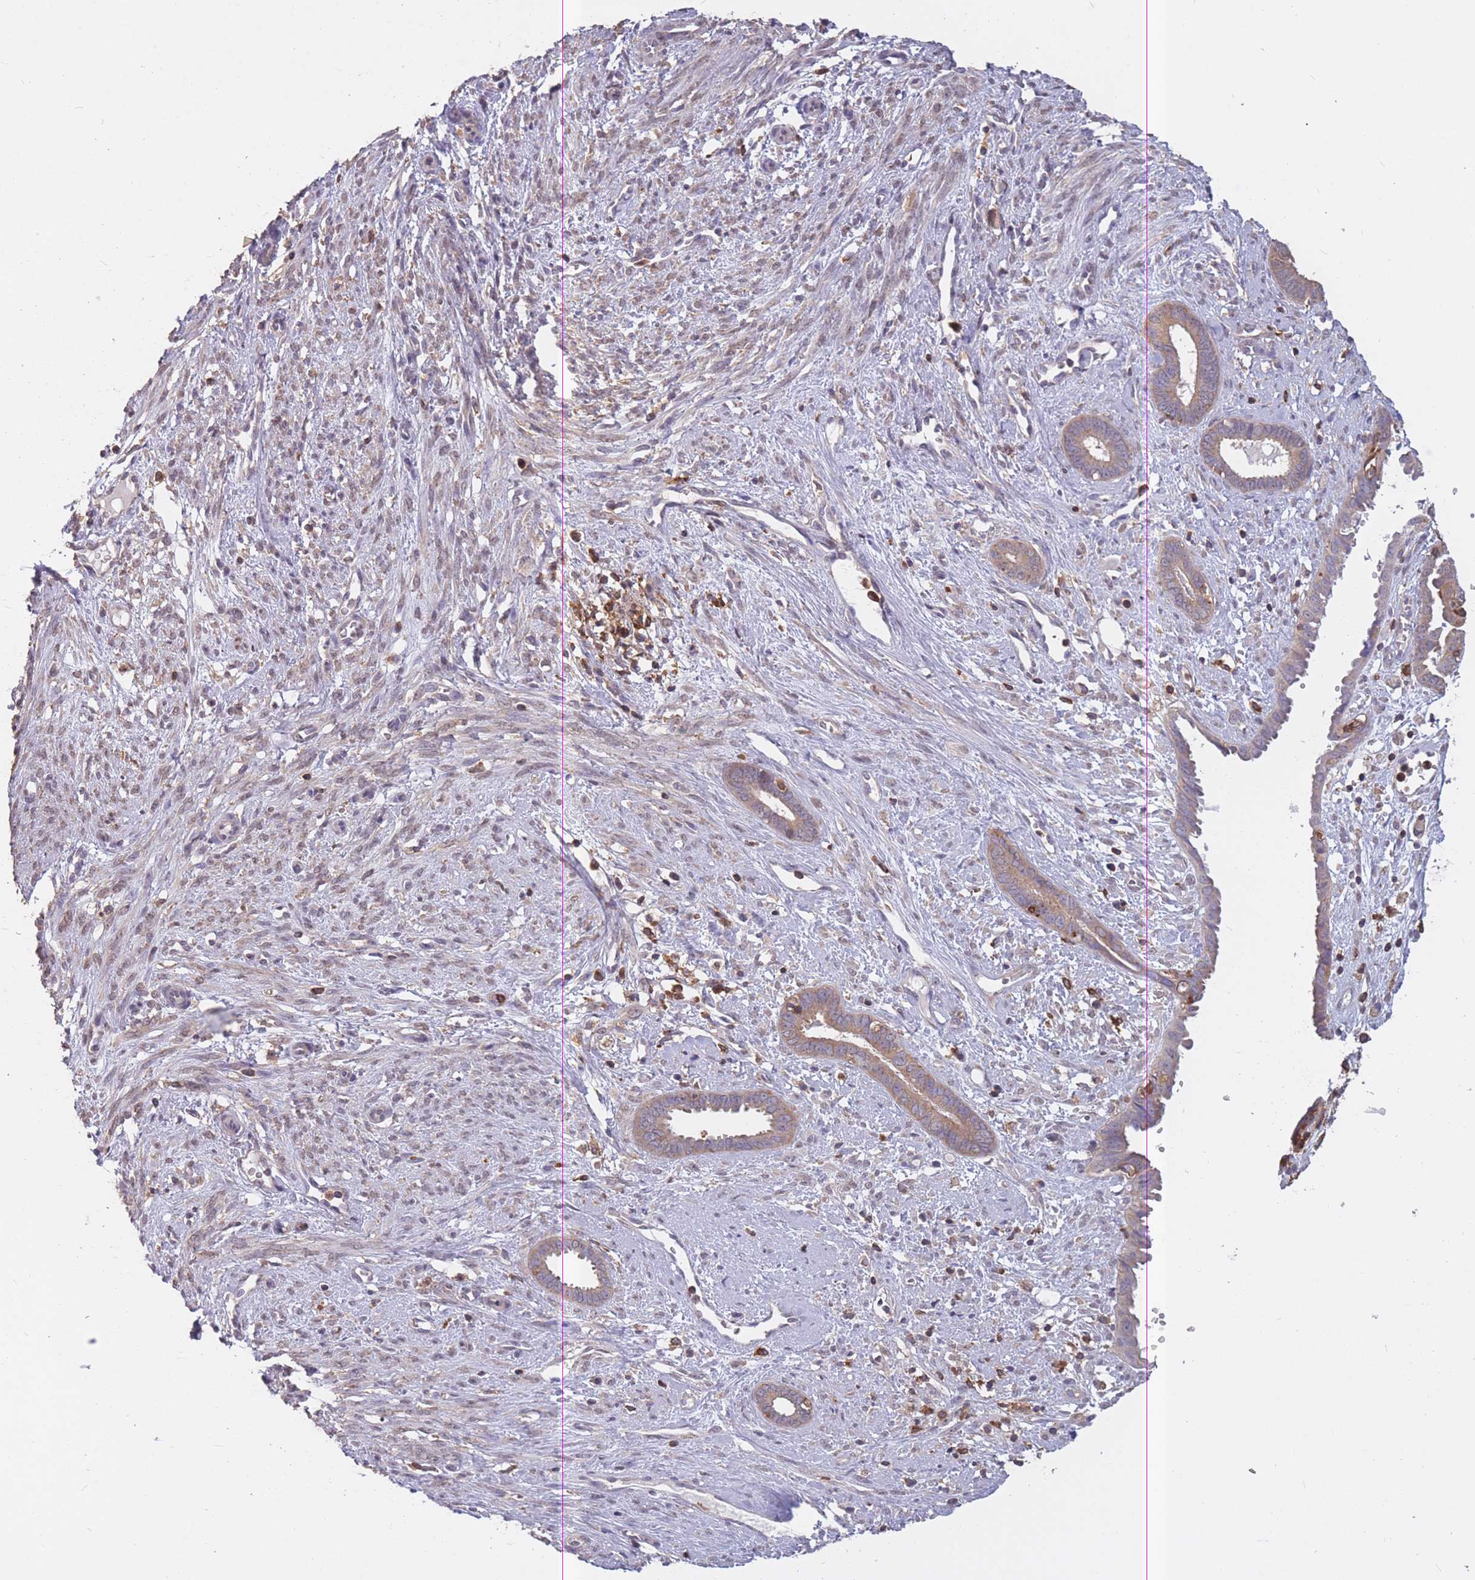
{"staining": {"intensity": "moderate", "quantity": "<25%", "location": "cytoplasmic/membranous"}, "tissue": "endometrium", "cell_type": "Cells in endometrial stroma", "image_type": "normal", "snomed": [{"axis": "morphology", "description": "Normal tissue, NOS"}, {"axis": "topography", "description": "Endometrium"}], "caption": "Immunohistochemical staining of unremarkable human endometrium demonstrates <25% levels of moderate cytoplasmic/membranous protein positivity in about <25% of cells in endometrial stroma.", "gene": "GMIP", "patient": {"sex": "female", "age": 61}}